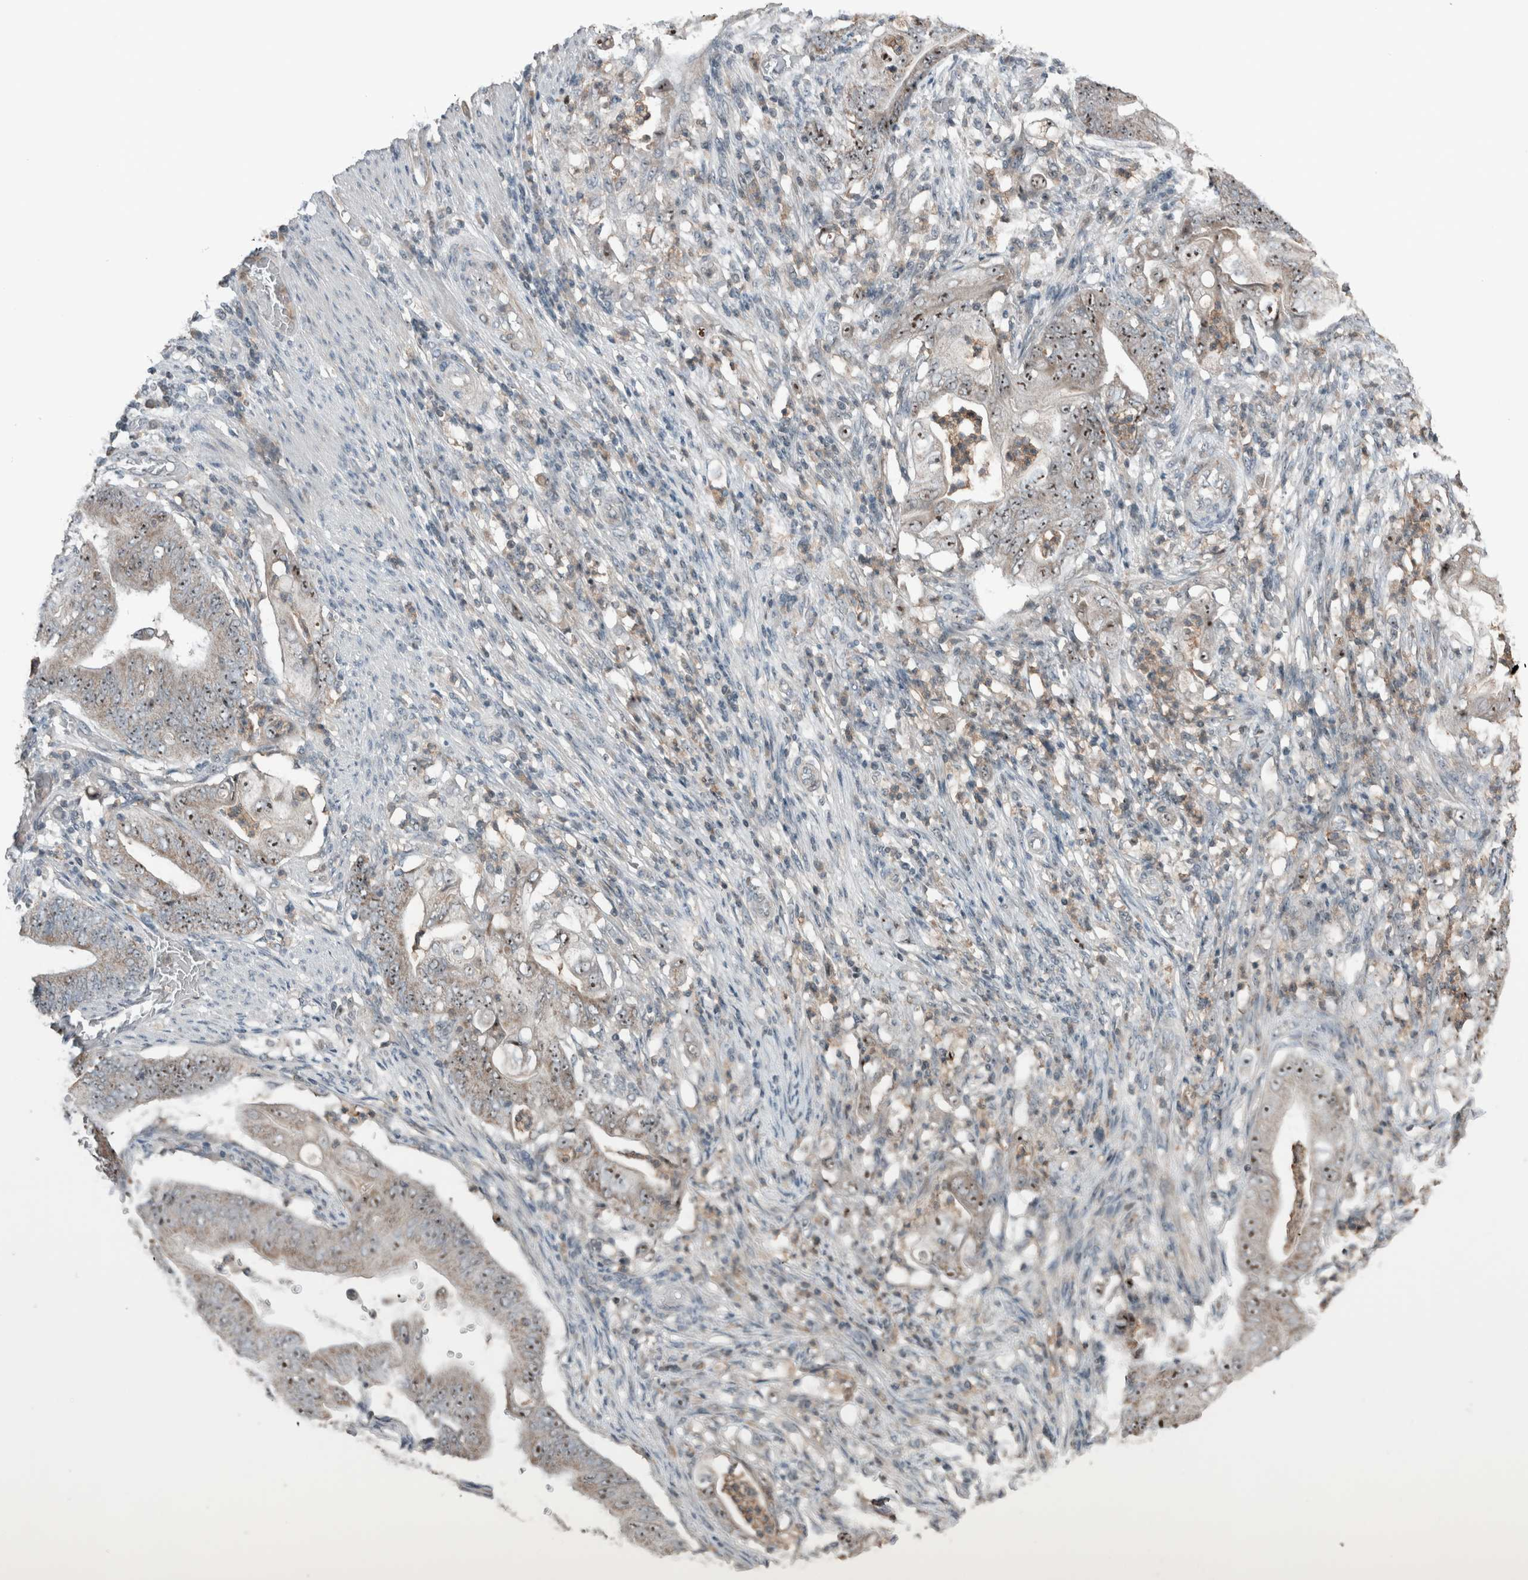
{"staining": {"intensity": "moderate", "quantity": ">75%", "location": "cytoplasmic/membranous,nuclear"}, "tissue": "stomach cancer", "cell_type": "Tumor cells", "image_type": "cancer", "snomed": [{"axis": "morphology", "description": "Adenocarcinoma, NOS"}, {"axis": "topography", "description": "Stomach"}], "caption": "IHC photomicrograph of neoplastic tissue: adenocarcinoma (stomach) stained using immunohistochemistry (IHC) shows medium levels of moderate protein expression localized specifically in the cytoplasmic/membranous and nuclear of tumor cells, appearing as a cytoplasmic/membranous and nuclear brown color.", "gene": "RPF1", "patient": {"sex": "female", "age": 73}}